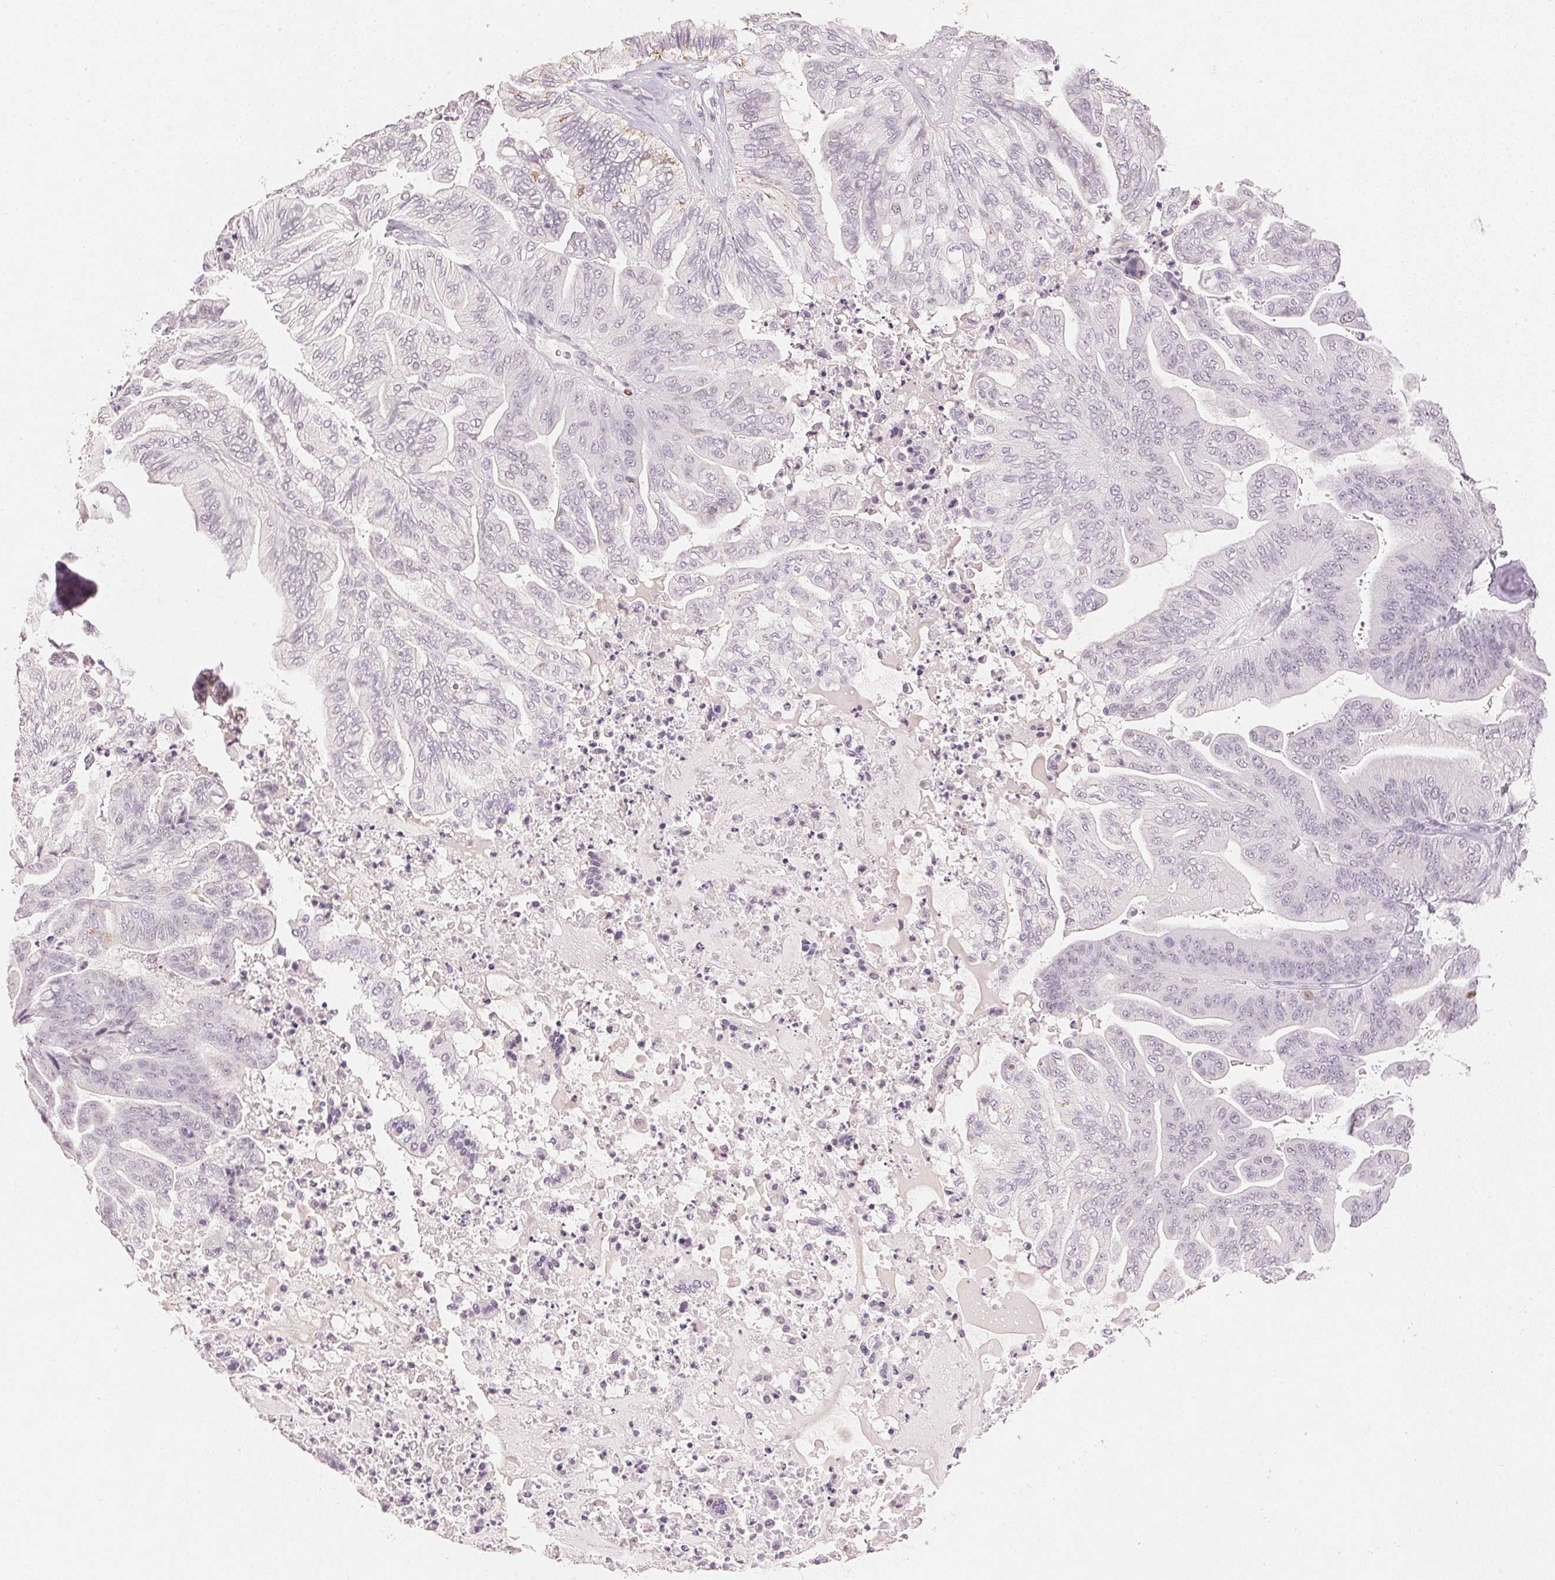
{"staining": {"intensity": "negative", "quantity": "none", "location": "none"}, "tissue": "ovarian cancer", "cell_type": "Tumor cells", "image_type": "cancer", "snomed": [{"axis": "morphology", "description": "Cystadenocarcinoma, mucinous, NOS"}, {"axis": "topography", "description": "Ovary"}], "caption": "Immunohistochemical staining of ovarian mucinous cystadenocarcinoma reveals no significant positivity in tumor cells. The staining was performed using DAB (3,3'-diaminobenzidine) to visualize the protein expression in brown, while the nuclei were stained in blue with hematoxylin (Magnification: 20x).", "gene": "SMTN", "patient": {"sex": "female", "age": 67}}